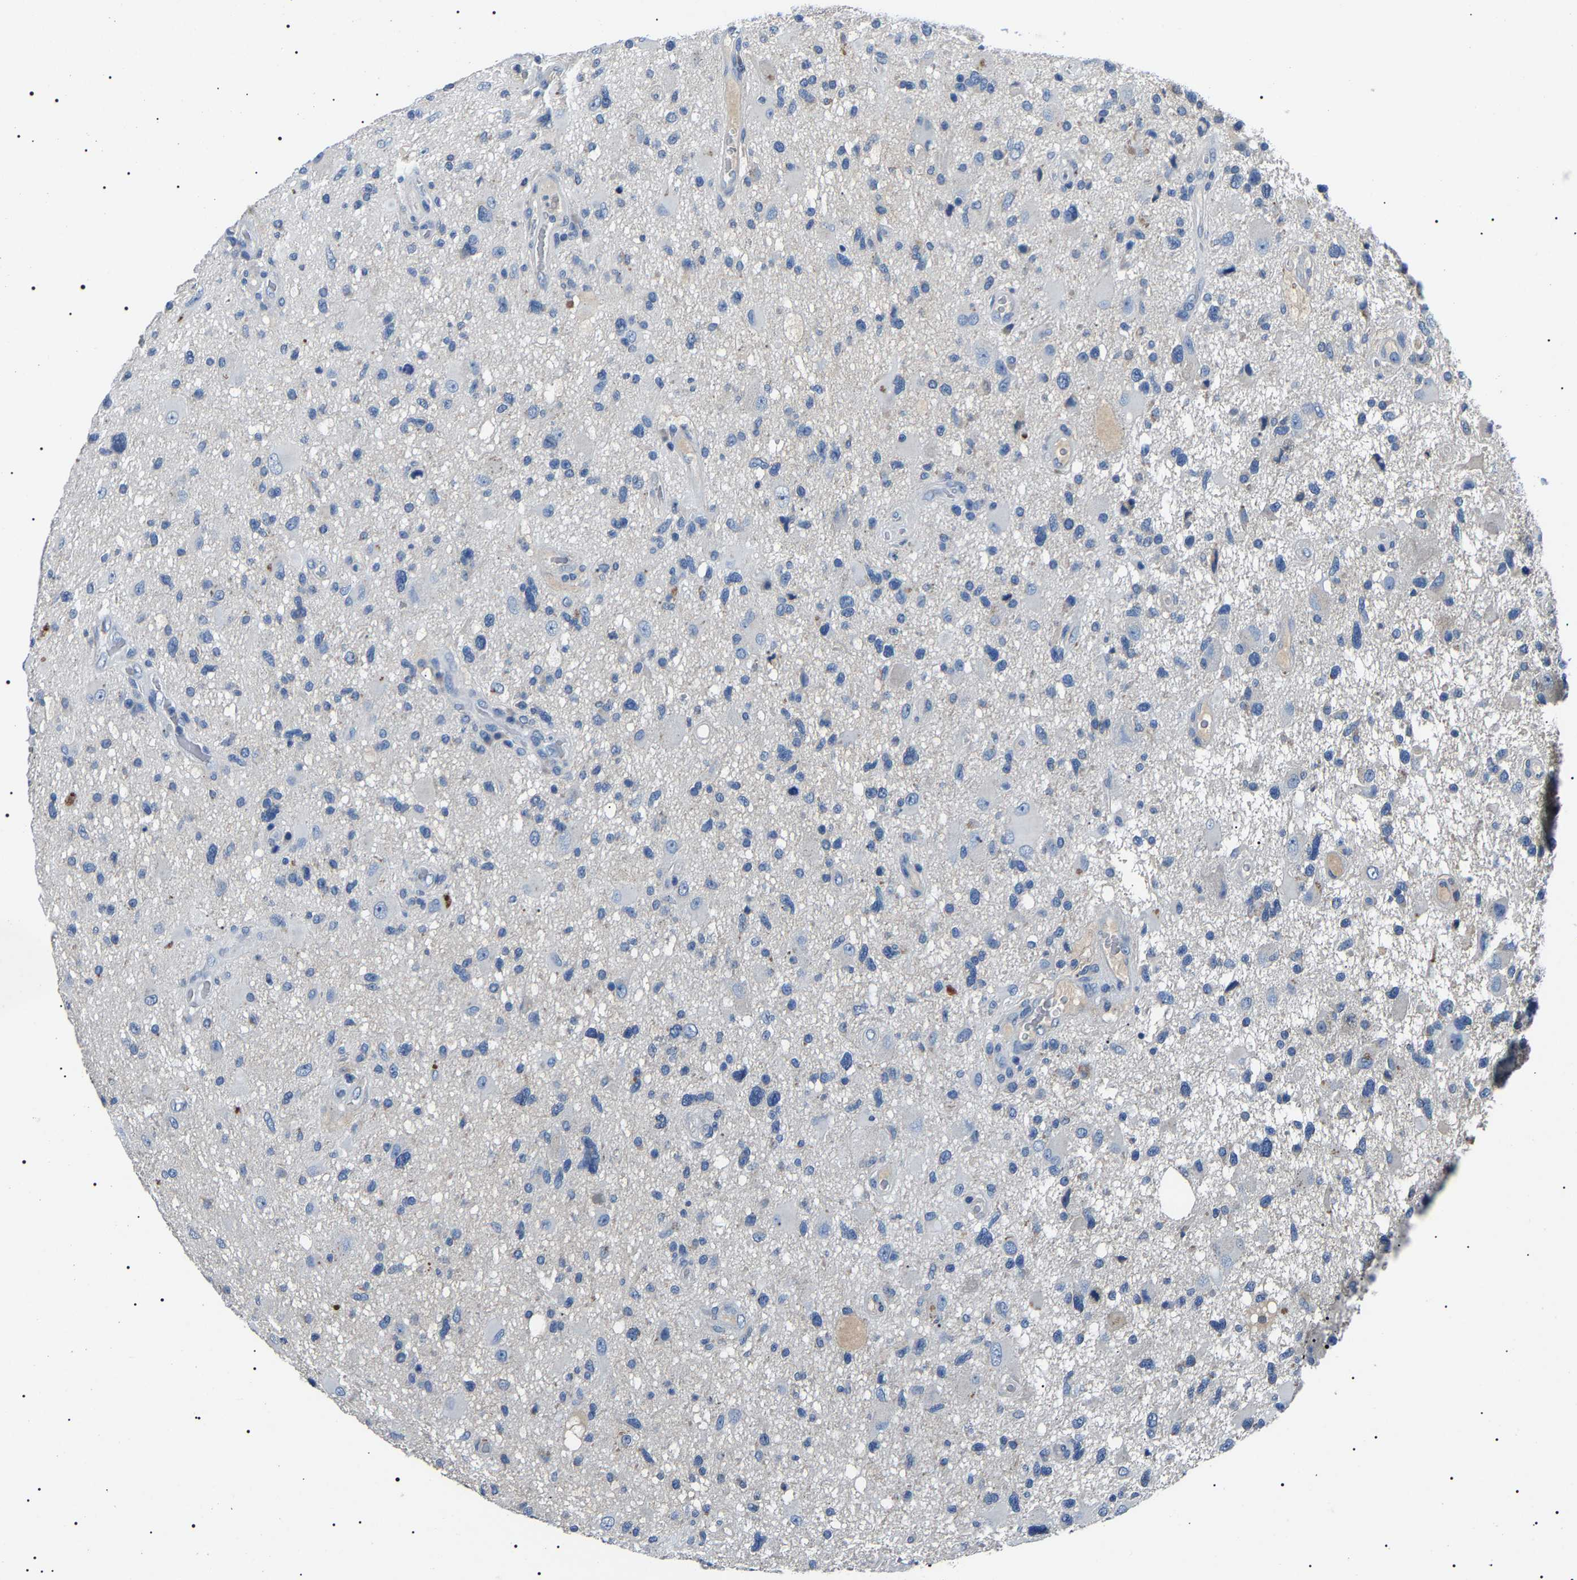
{"staining": {"intensity": "negative", "quantity": "none", "location": "none"}, "tissue": "glioma", "cell_type": "Tumor cells", "image_type": "cancer", "snomed": [{"axis": "morphology", "description": "Glioma, malignant, High grade"}, {"axis": "topography", "description": "Brain"}], "caption": "Photomicrograph shows no significant protein staining in tumor cells of glioma.", "gene": "KLK15", "patient": {"sex": "male", "age": 33}}